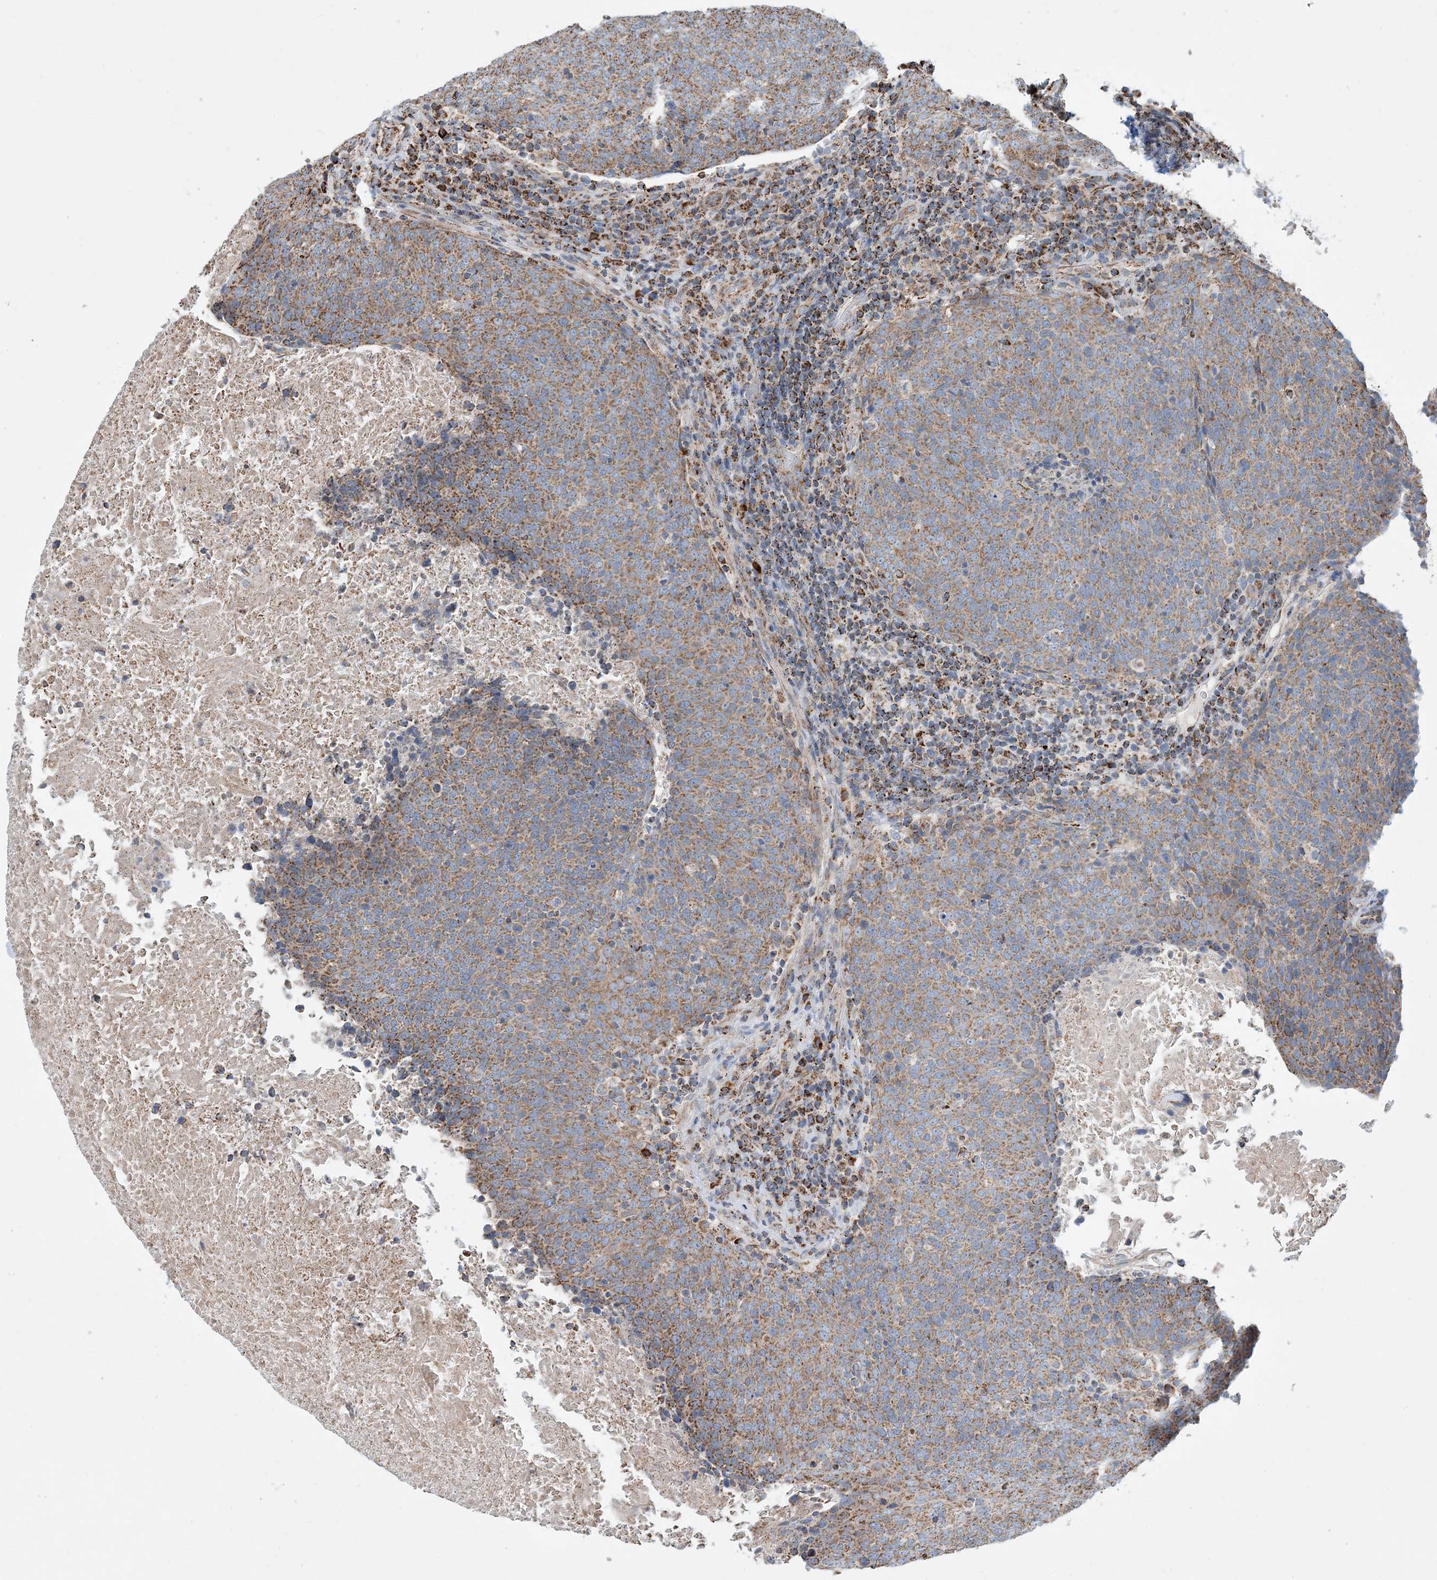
{"staining": {"intensity": "moderate", "quantity": ">75%", "location": "cytoplasmic/membranous"}, "tissue": "head and neck cancer", "cell_type": "Tumor cells", "image_type": "cancer", "snomed": [{"axis": "morphology", "description": "Squamous cell carcinoma, NOS"}, {"axis": "morphology", "description": "Squamous cell carcinoma, metastatic, NOS"}, {"axis": "topography", "description": "Lymph node"}, {"axis": "topography", "description": "Head-Neck"}], "caption": "Squamous cell carcinoma (head and neck) stained with DAB (3,3'-diaminobenzidine) IHC shows medium levels of moderate cytoplasmic/membranous staining in about >75% of tumor cells. Immunohistochemistry (ihc) stains the protein in brown and the nuclei are stained blue.", "gene": "PCDHGA1", "patient": {"sex": "male", "age": 62}}